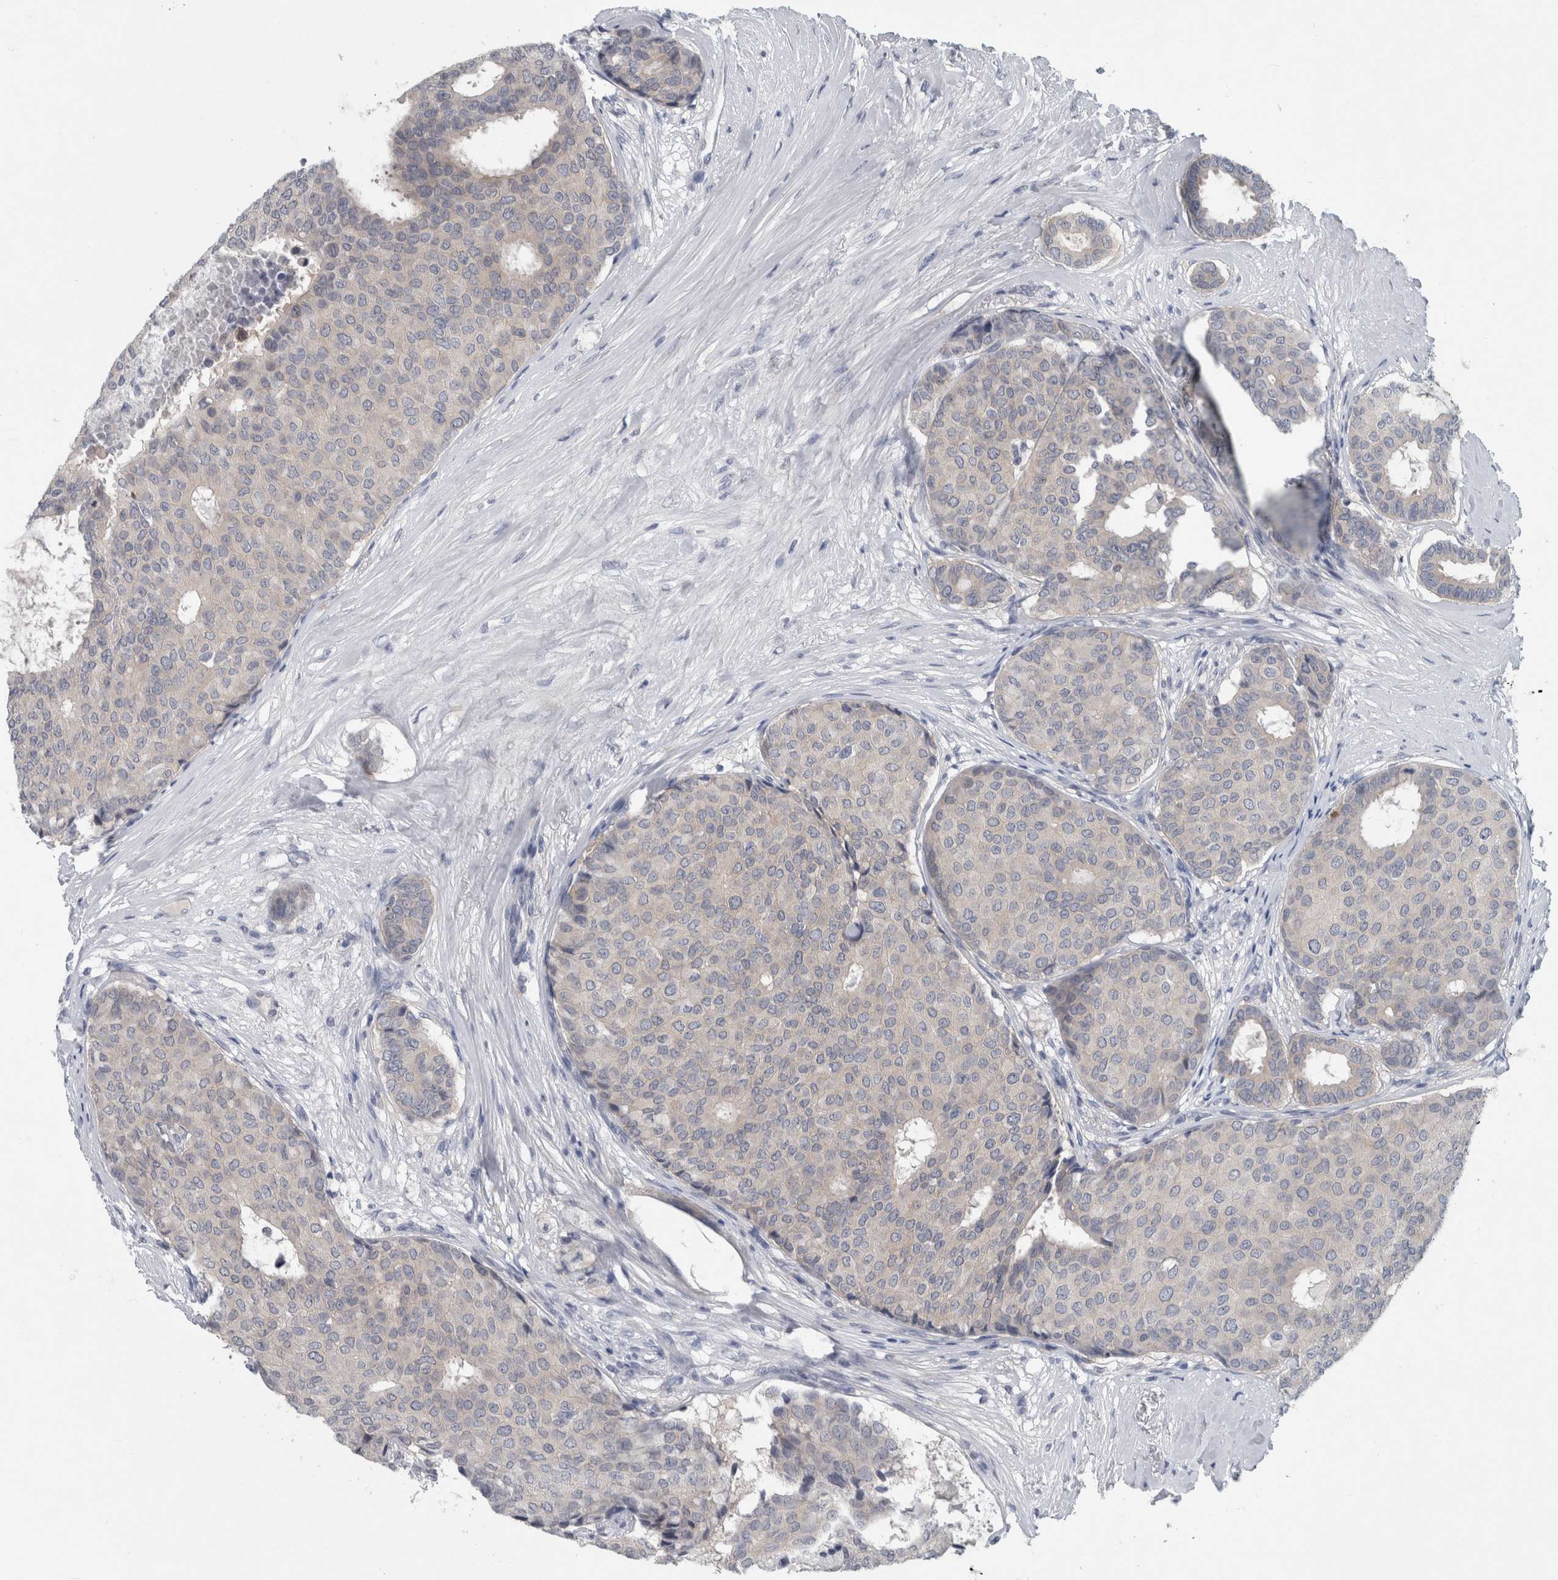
{"staining": {"intensity": "negative", "quantity": "none", "location": "none"}, "tissue": "breast cancer", "cell_type": "Tumor cells", "image_type": "cancer", "snomed": [{"axis": "morphology", "description": "Duct carcinoma"}, {"axis": "topography", "description": "Breast"}], "caption": "DAB (3,3'-diaminobenzidine) immunohistochemical staining of breast cancer (invasive ductal carcinoma) exhibits no significant expression in tumor cells.", "gene": "FAM83H", "patient": {"sex": "female", "age": 75}}